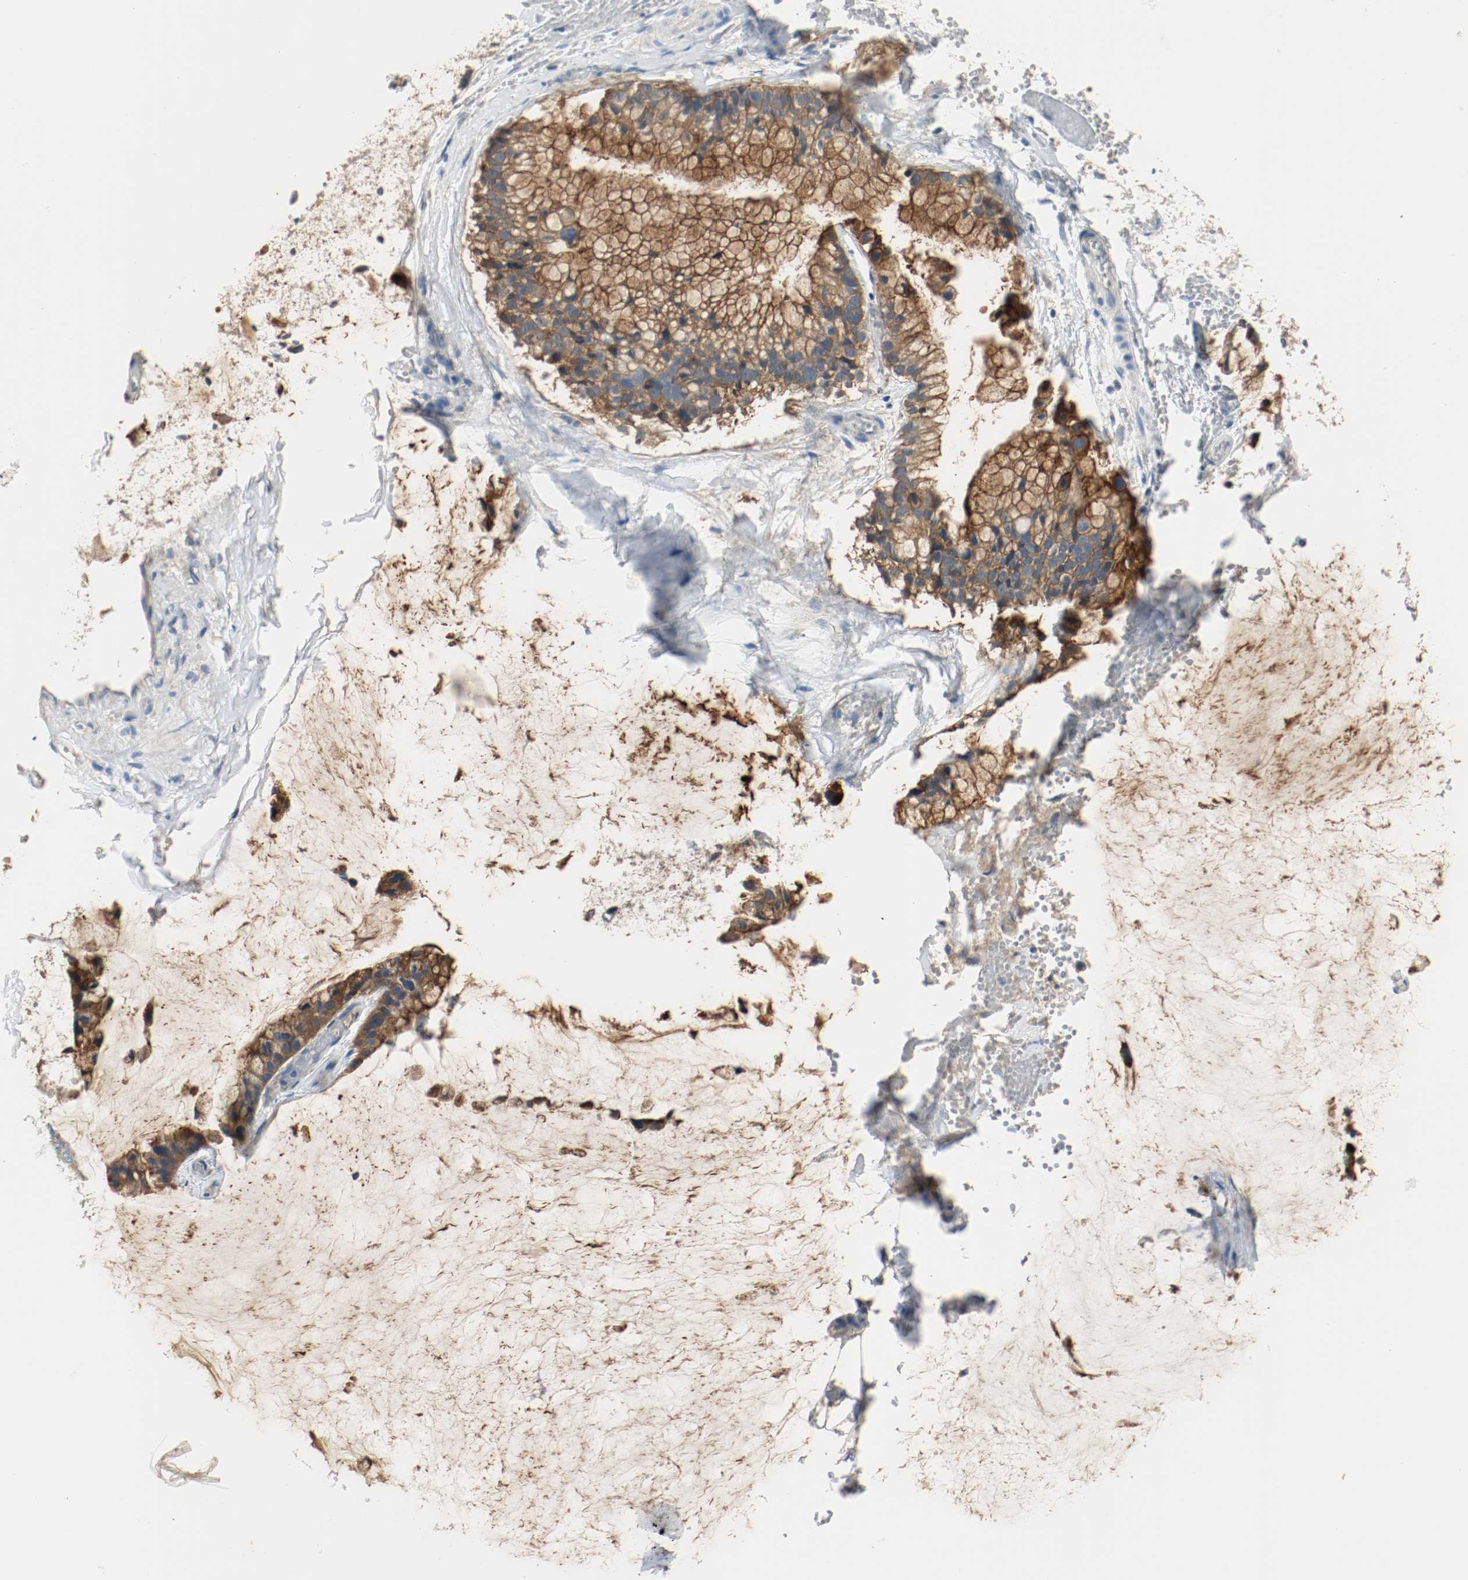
{"staining": {"intensity": "strong", "quantity": ">75%", "location": "cytoplasmic/membranous"}, "tissue": "ovarian cancer", "cell_type": "Tumor cells", "image_type": "cancer", "snomed": [{"axis": "morphology", "description": "Cystadenocarcinoma, mucinous, NOS"}, {"axis": "topography", "description": "Ovary"}], "caption": "Protein expression by immunohistochemistry (IHC) exhibits strong cytoplasmic/membranous positivity in approximately >75% of tumor cells in ovarian cancer.", "gene": "MELTF", "patient": {"sex": "female", "age": 39}}